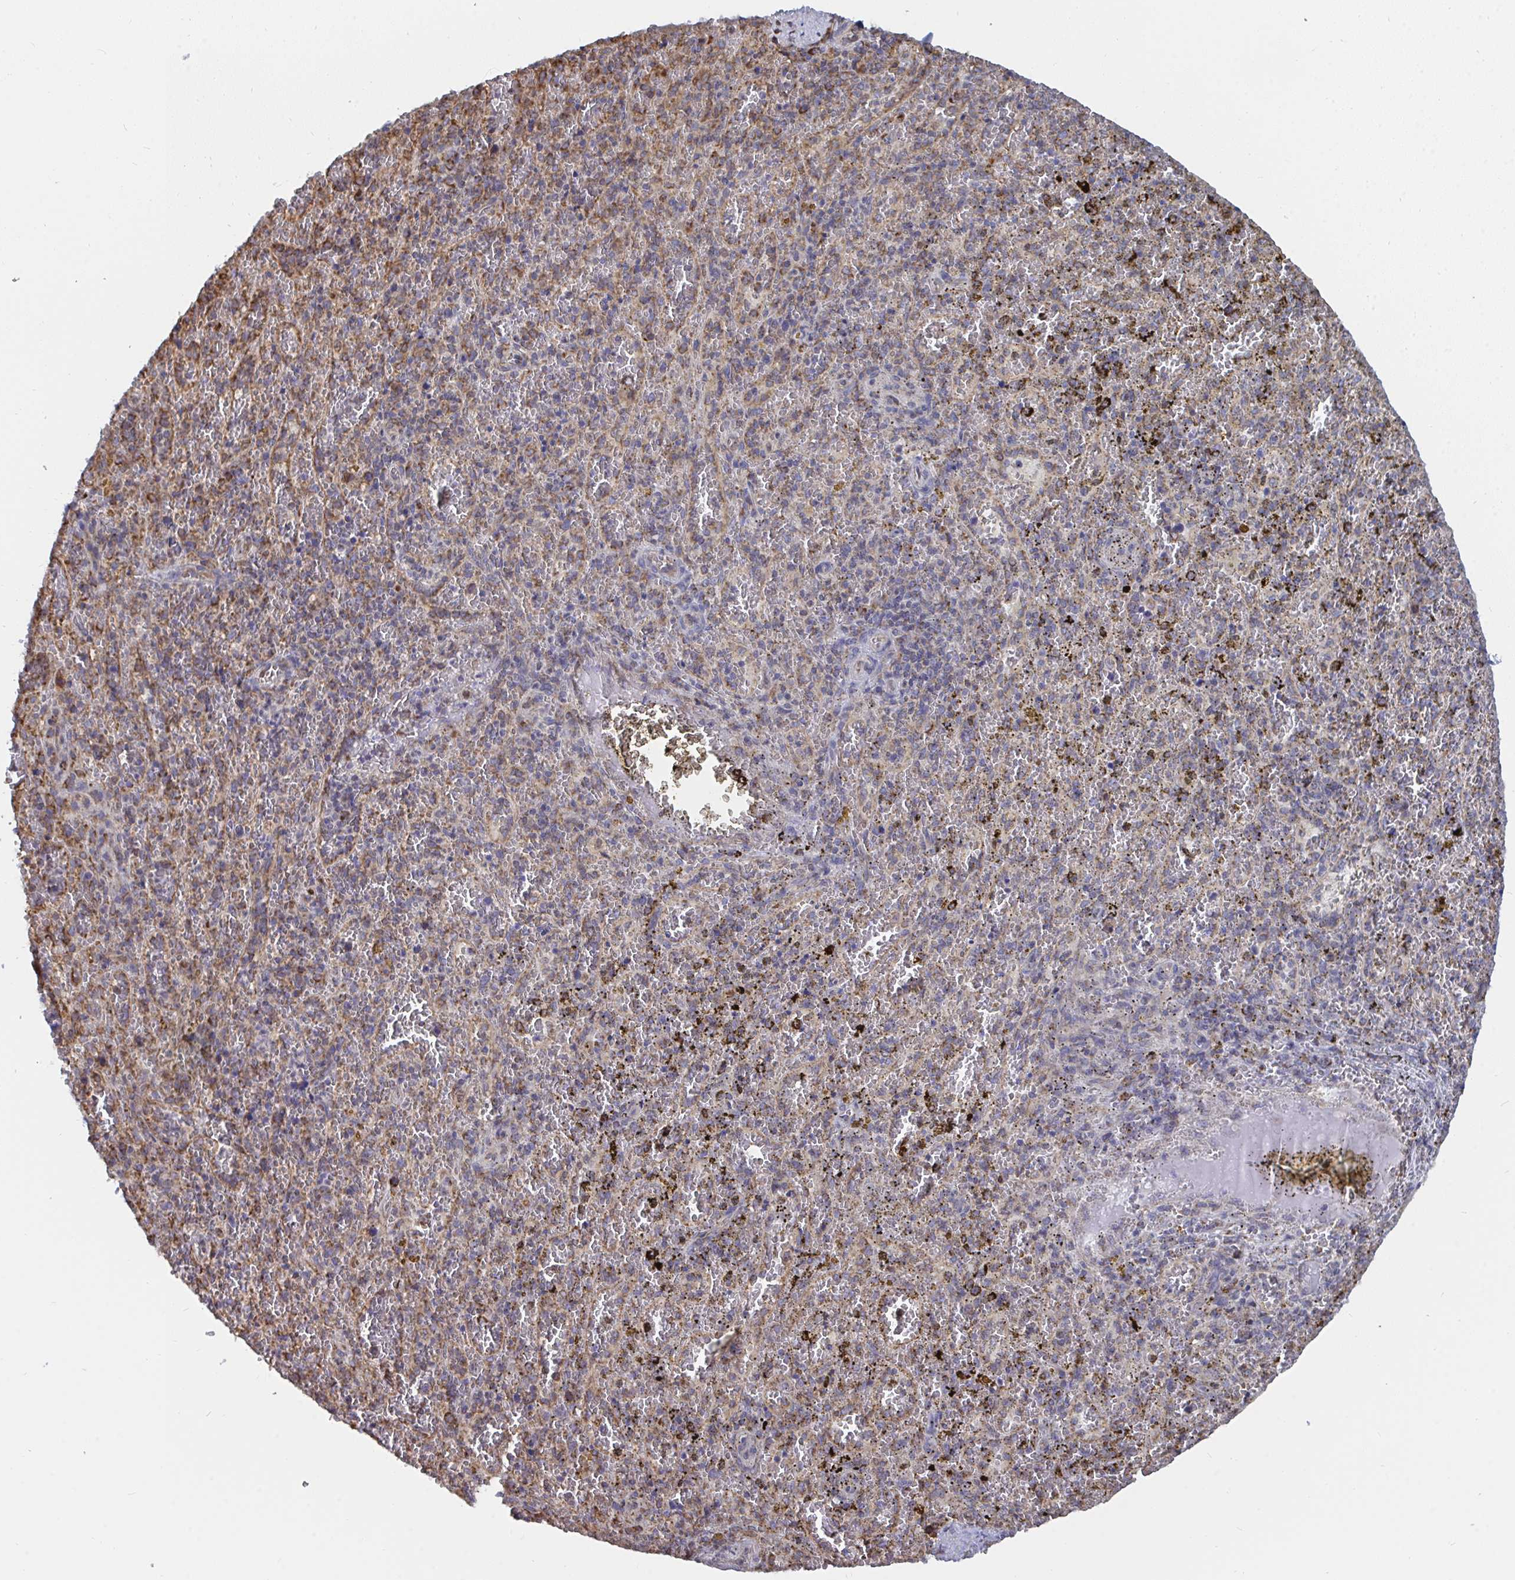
{"staining": {"intensity": "weak", "quantity": "<25%", "location": "cytoplasmic/membranous"}, "tissue": "spleen", "cell_type": "Cells in red pulp", "image_type": "normal", "snomed": [{"axis": "morphology", "description": "Normal tissue, NOS"}, {"axis": "topography", "description": "Spleen"}], "caption": "Cells in red pulp are negative for brown protein staining in unremarkable spleen. The staining was performed using DAB (3,3'-diaminobenzidine) to visualize the protein expression in brown, while the nuclei were stained in blue with hematoxylin (Magnification: 20x).", "gene": "ELAVL1", "patient": {"sex": "female", "age": 50}}